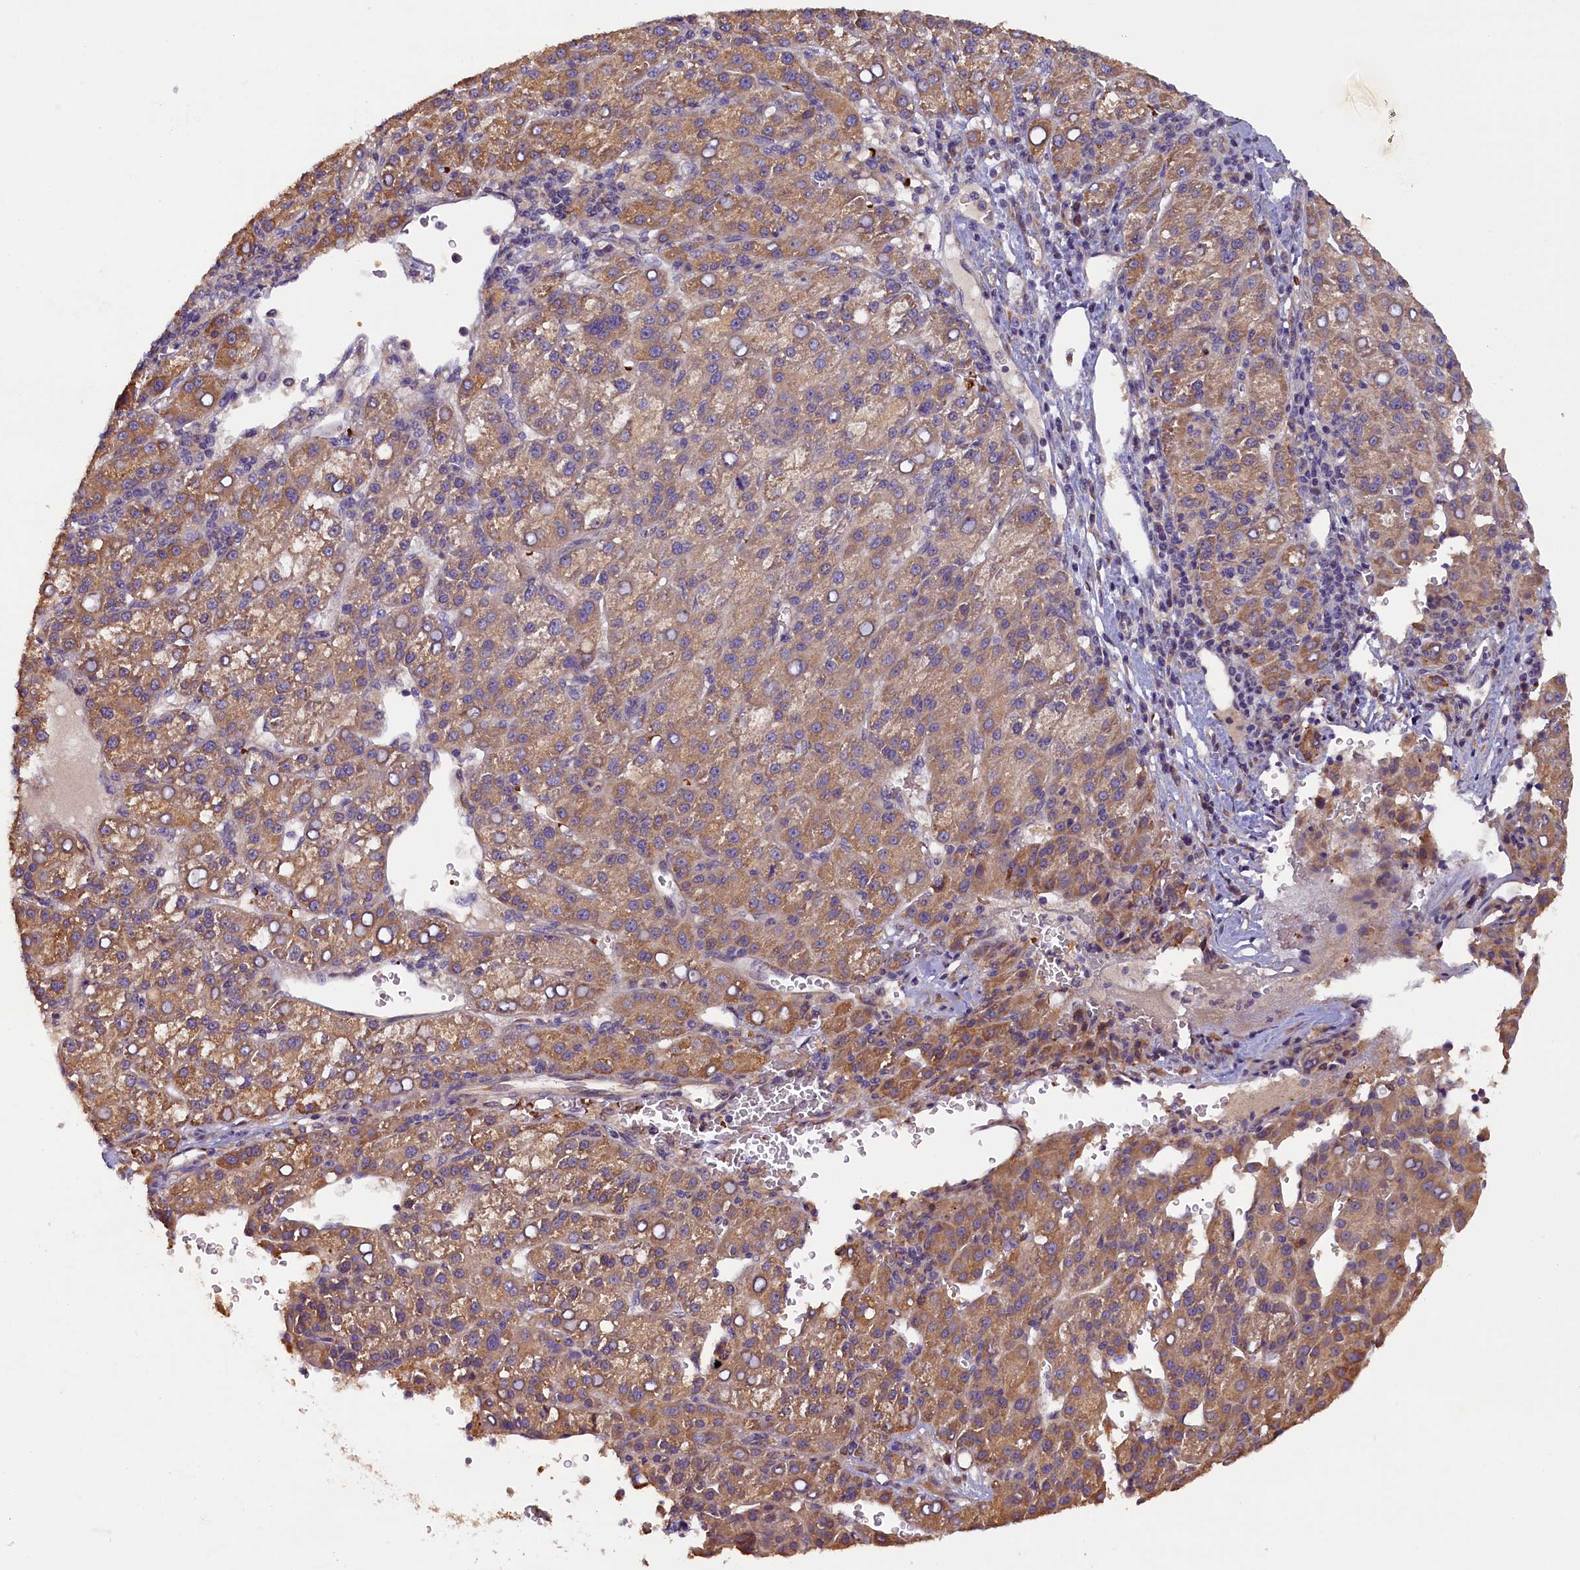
{"staining": {"intensity": "moderate", "quantity": ">75%", "location": "cytoplasmic/membranous"}, "tissue": "liver cancer", "cell_type": "Tumor cells", "image_type": "cancer", "snomed": [{"axis": "morphology", "description": "Carcinoma, Hepatocellular, NOS"}, {"axis": "topography", "description": "Liver"}], "caption": "Tumor cells exhibit moderate cytoplasmic/membranous staining in about >75% of cells in liver hepatocellular carcinoma. The protein of interest is stained brown, and the nuclei are stained in blue (DAB IHC with brightfield microscopy, high magnification).", "gene": "CCDC9B", "patient": {"sex": "female", "age": 58}}